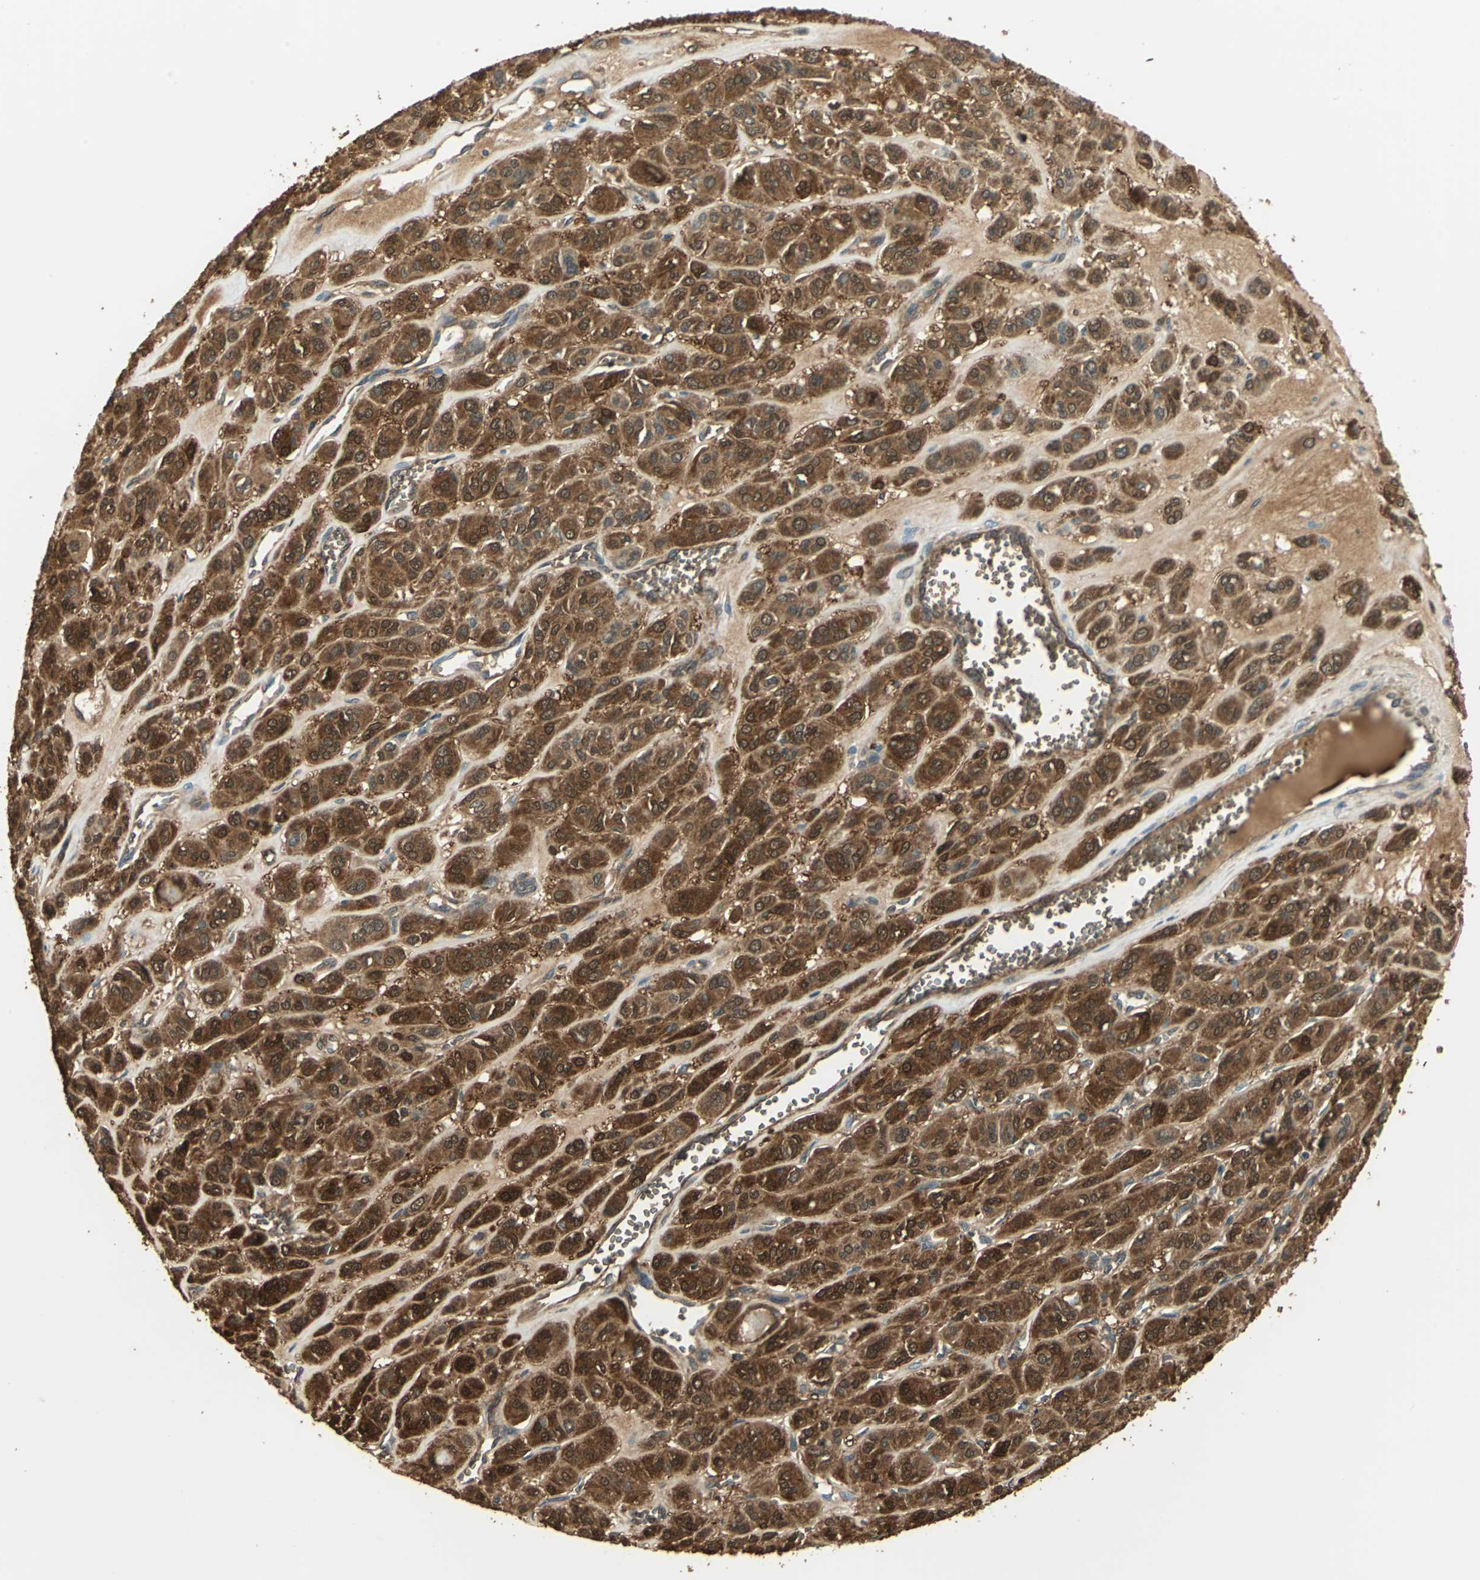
{"staining": {"intensity": "strong", "quantity": ">75%", "location": "cytoplasmic/membranous,nuclear"}, "tissue": "thyroid cancer", "cell_type": "Tumor cells", "image_type": "cancer", "snomed": [{"axis": "morphology", "description": "Follicular adenoma carcinoma, NOS"}, {"axis": "topography", "description": "Thyroid gland"}], "caption": "Immunohistochemistry of thyroid cancer reveals high levels of strong cytoplasmic/membranous and nuclear staining in approximately >75% of tumor cells.", "gene": "DDAH1", "patient": {"sex": "female", "age": 71}}